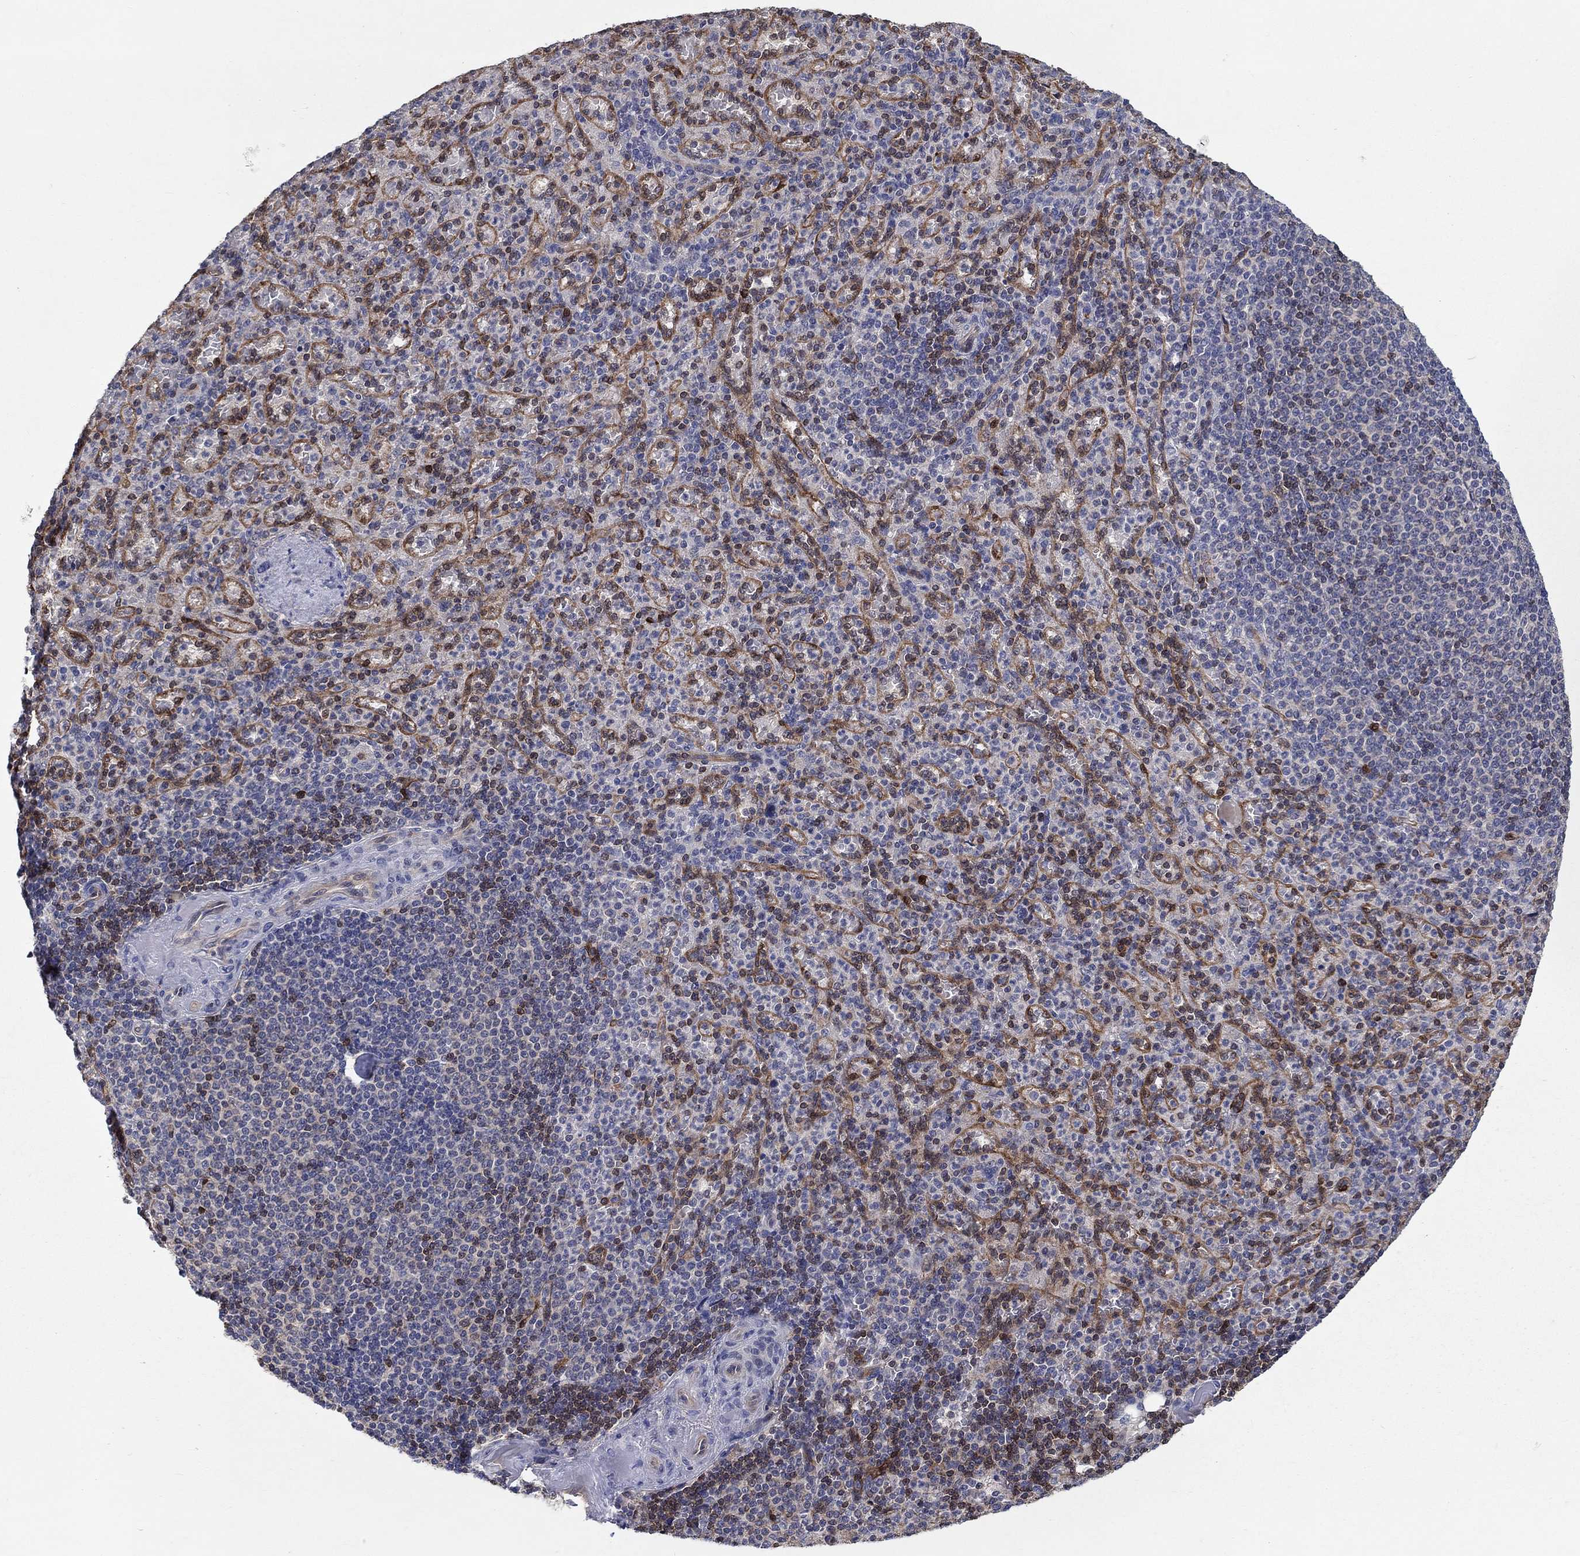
{"staining": {"intensity": "negative", "quantity": "none", "location": "none"}, "tissue": "spleen", "cell_type": "Cells in red pulp", "image_type": "normal", "snomed": [{"axis": "morphology", "description": "Normal tissue, NOS"}, {"axis": "topography", "description": "Spleen"}], "caption": "Cells in red pulp show no significant protein expression in unremarkable spleen.", "gene": "AGFG2", "patient": {"sex": "female", "age": 74}}